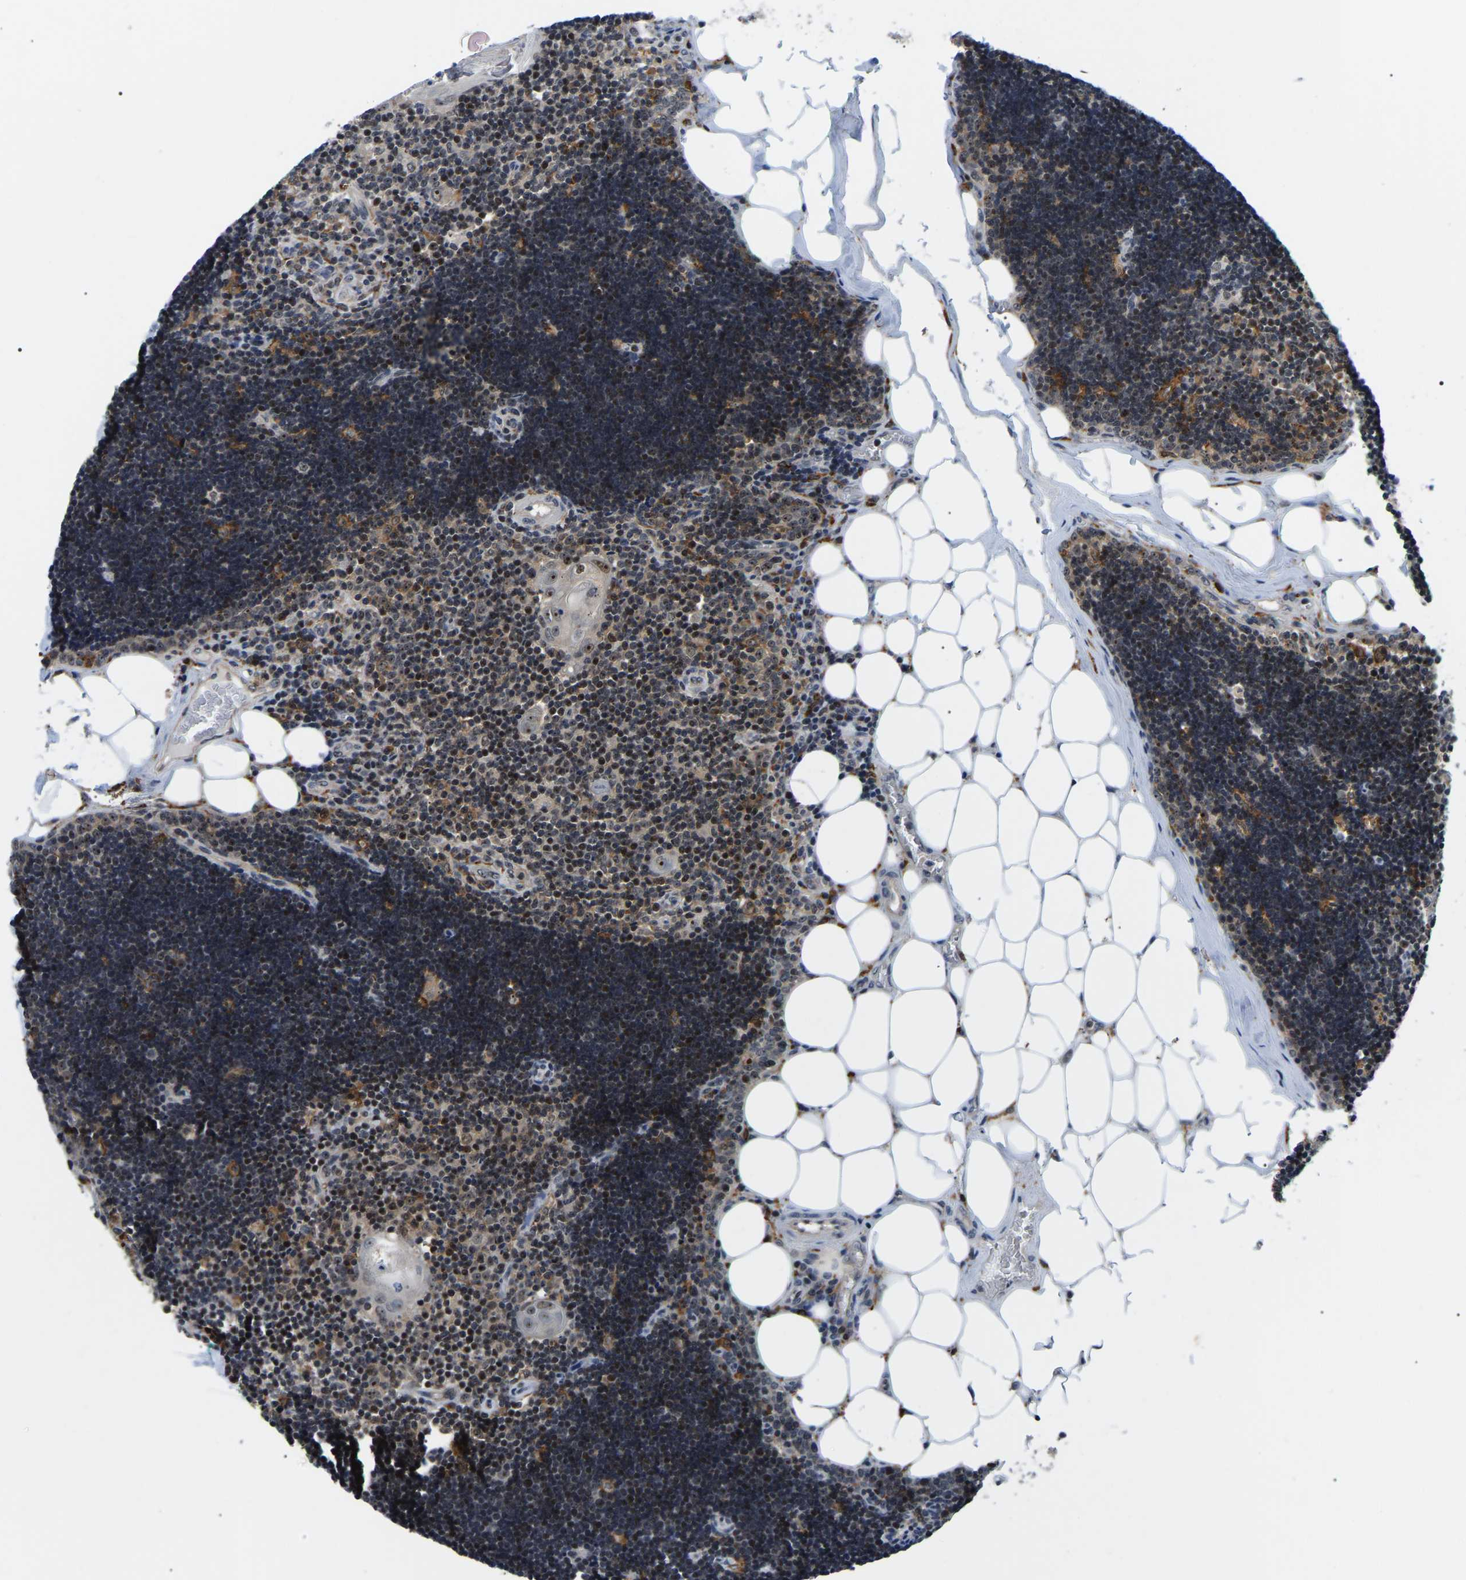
{"staining": {"intensity": "moderate", "quantity": ">75%", "location": "cytoplasmic/membranous,nuclear"}, "tissue": "lymph node", "cell_type": "Germinal center cells", "image_type": "normal", "snomed": [{"axis": "morphology", "description": "Normal tissue, NOS"}, {"axis": "topography", "description": "Lymph node"}], "caption": "A high-resolution micrograph shows immunohistochemistry (IHC) staining of normal lymph node, which demonstrates moderate cytoplasmic/membranous,nuclear expression in approximately >75% of germinal center cells.", "gene": "RRP1B", "patient": {"sex": "male", "age": 33}}